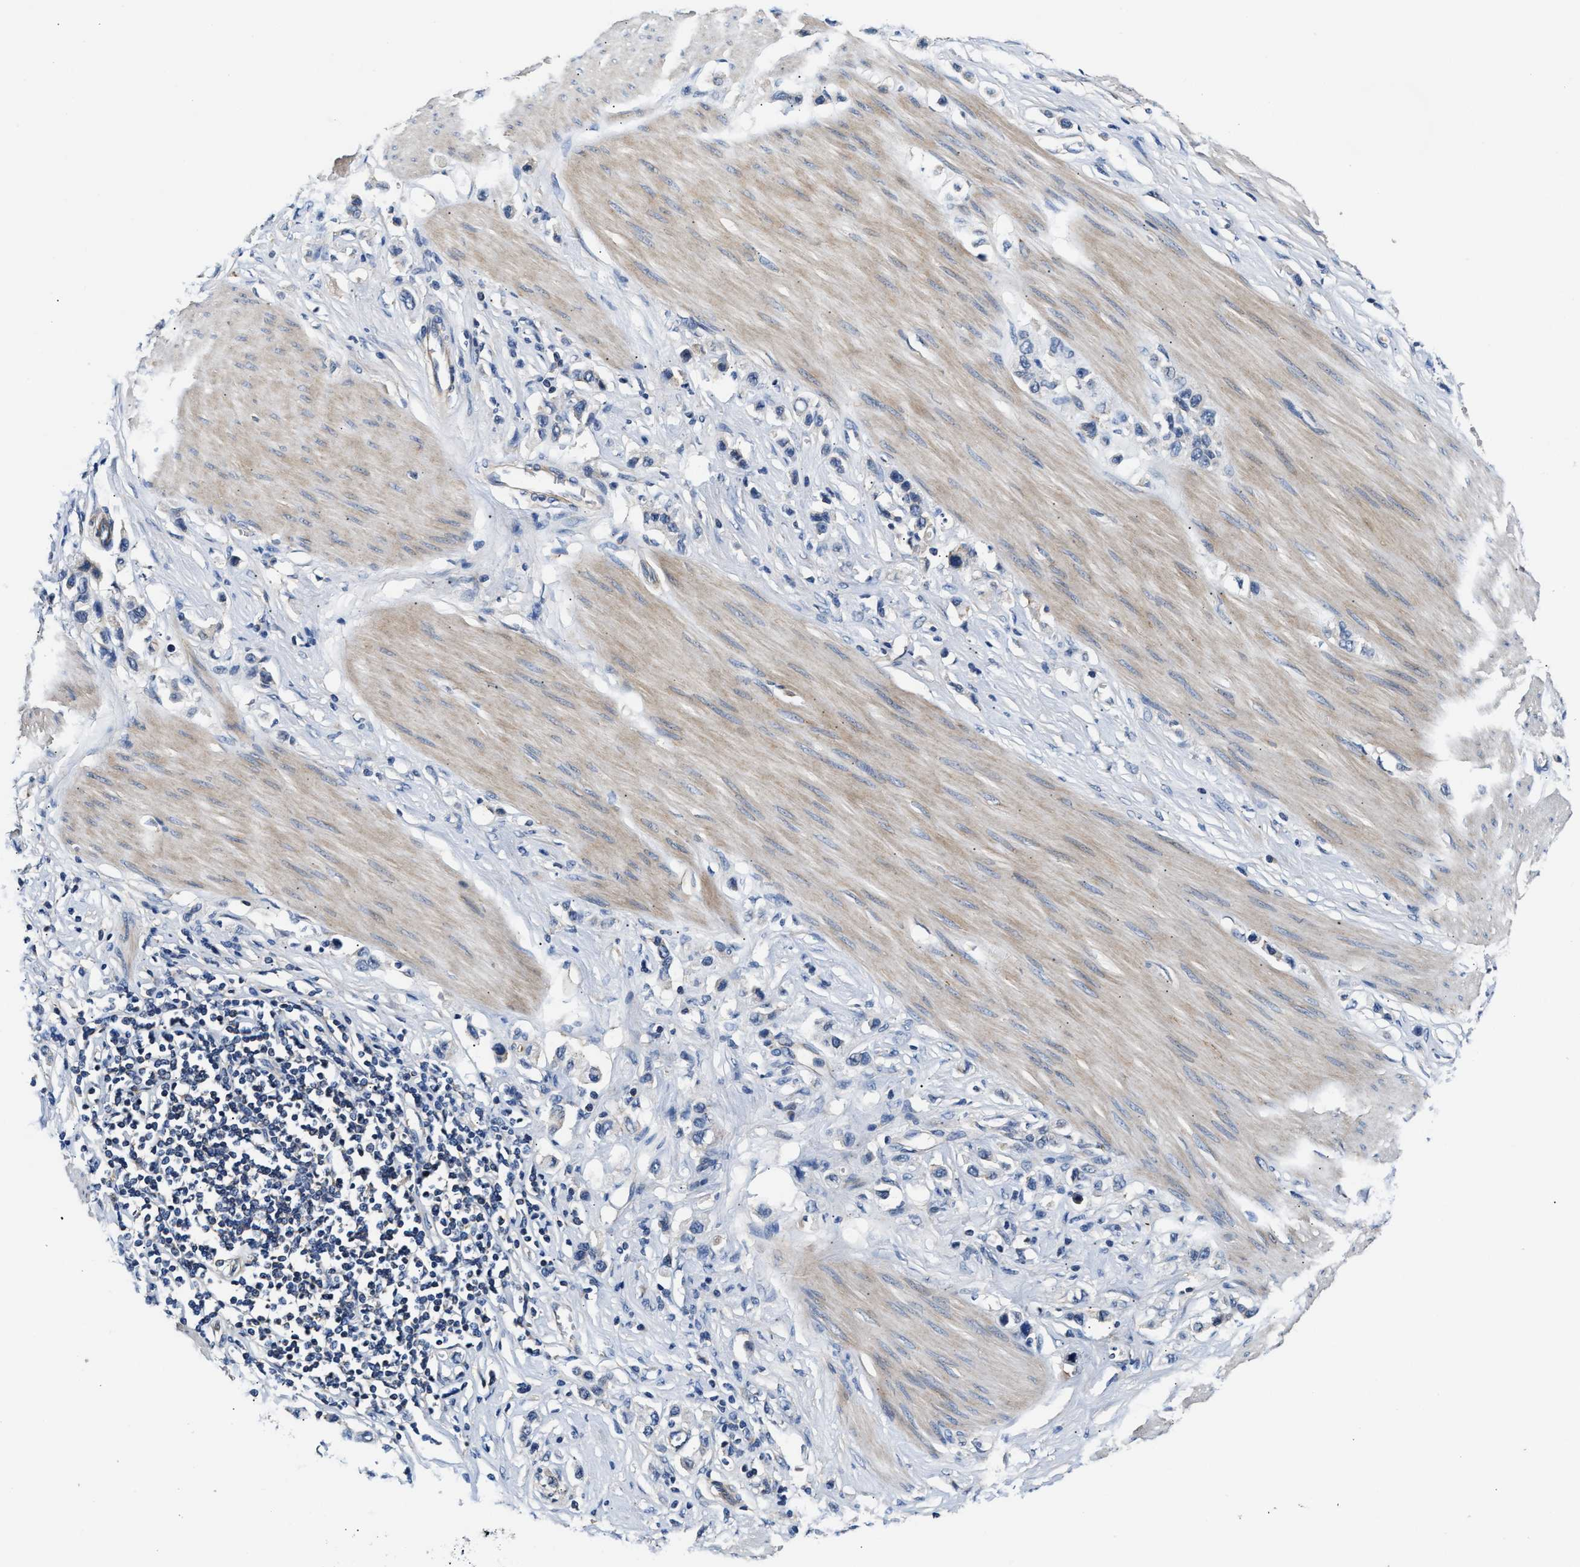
{"staining": {"intensity": "negative", "quantity": "none", "location": "none"}, "tissue": "stomach cancer", "cell_type": "Tumor cells", "image_type": "cancer", "snomed": [{"axis": "morphology", "description": "Adenocarcinoma, NOS"}, {"axis": "topography", "description": "Stomach"}], "caption": "An immunohistochemistry micrograph of stomach cancer (adenocarcinoma) is shown. There is no staining in tumor cells of stomach cancer (adenocarcinoma).", "gene": "TEX2", "patient": {"sex": "female", "age": 65}}